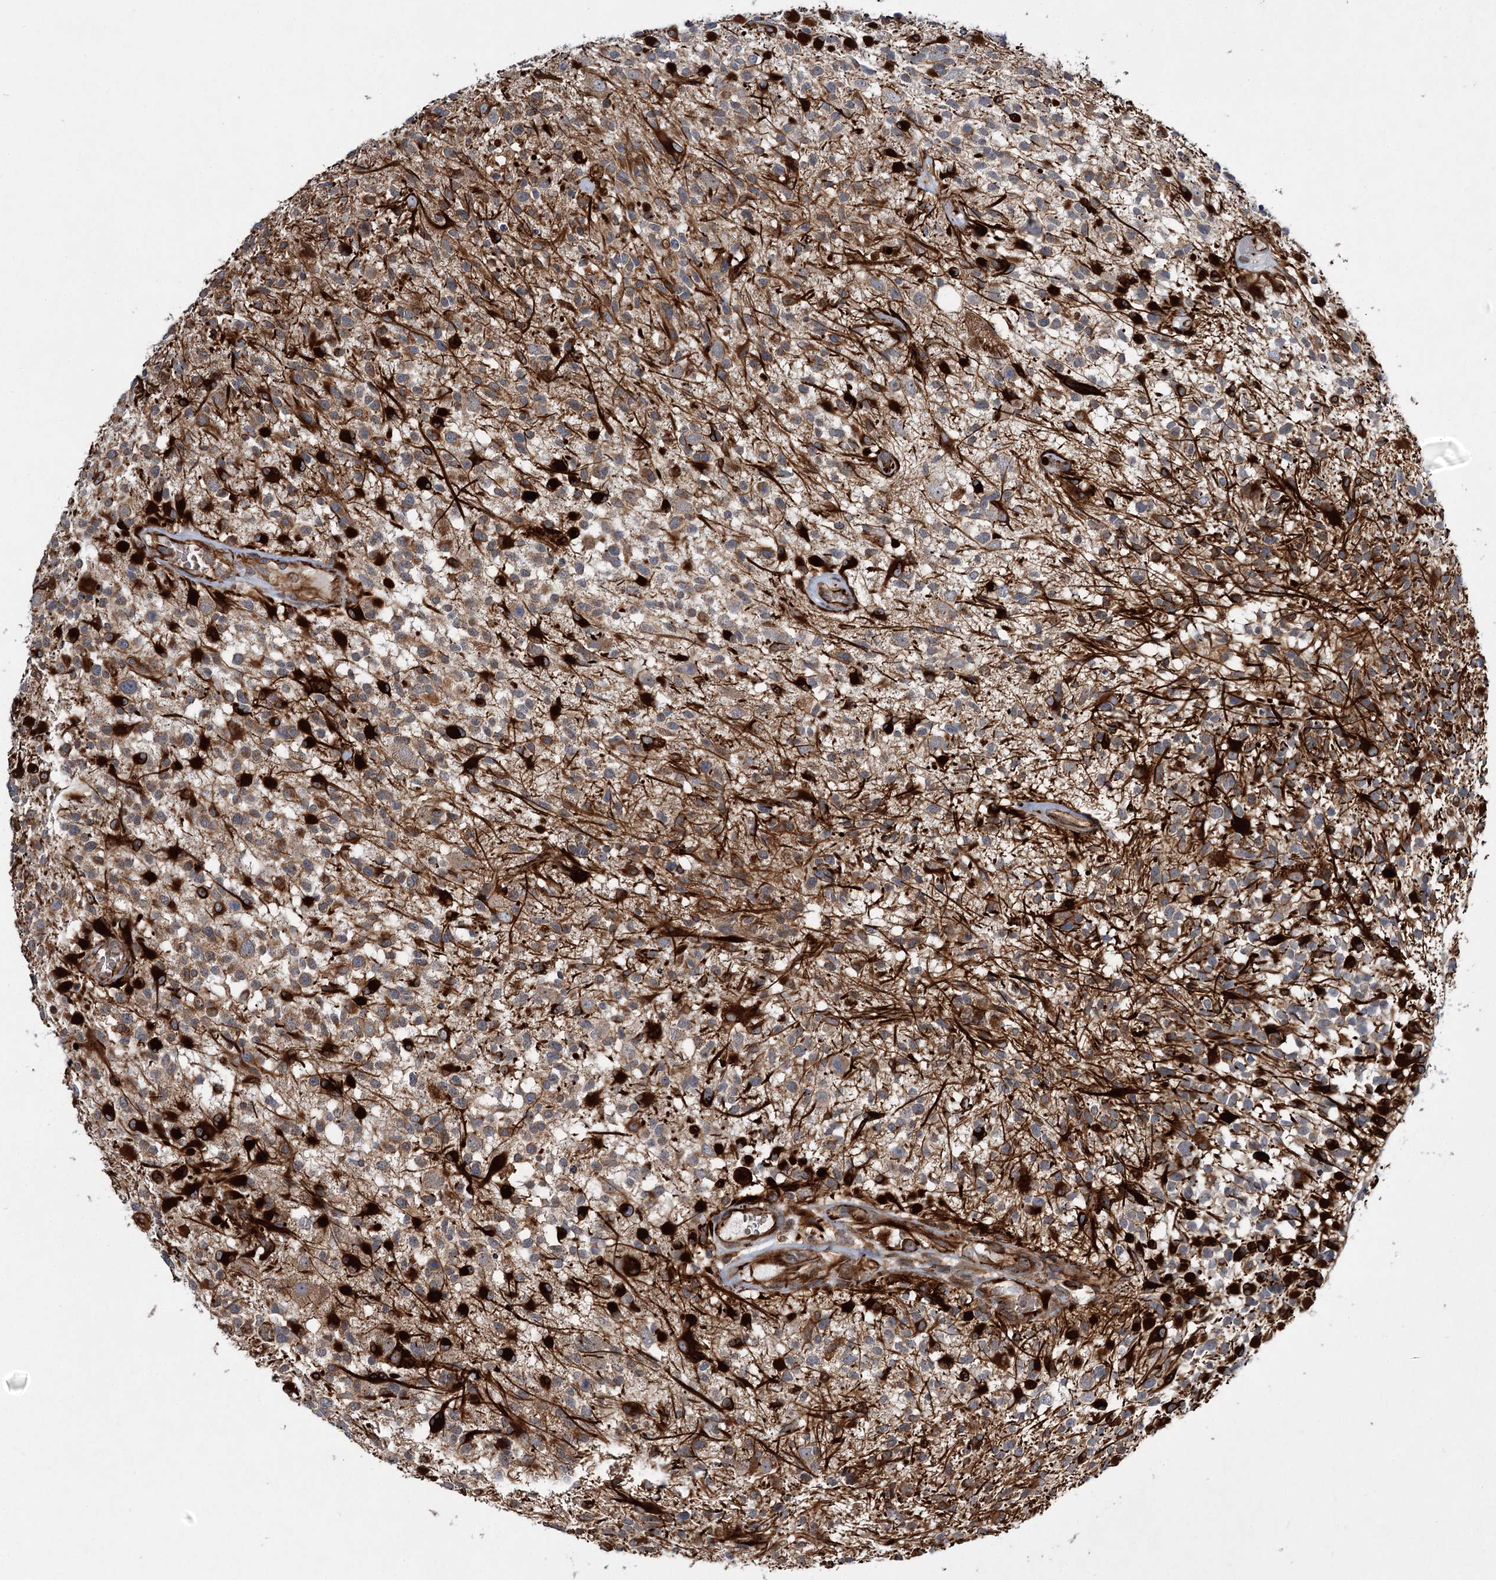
{"staining": {"intensity": "strong", "quantity": "25%-75%", "location": "cytoplasmic/membranous"}, "tissue": "glioma", "cell_type": "Tumor cells", "image_type": "cancer", "snomed": [{"axis": "morphology", "description": "Glioma, malignant, High grade"}, {"axis": "morphology", "description": "Glioblastoma, NOS"}, {"axis": "topography", "description": "Brain"}], "caption": "Immunohistochemical staining of human glioma exhibits strong cytoplasmic/membranous protein staining in about 25%-75% of tumor cells.", "gene": "DPEP2", "patient": {"sex": "male", "age": 60}}